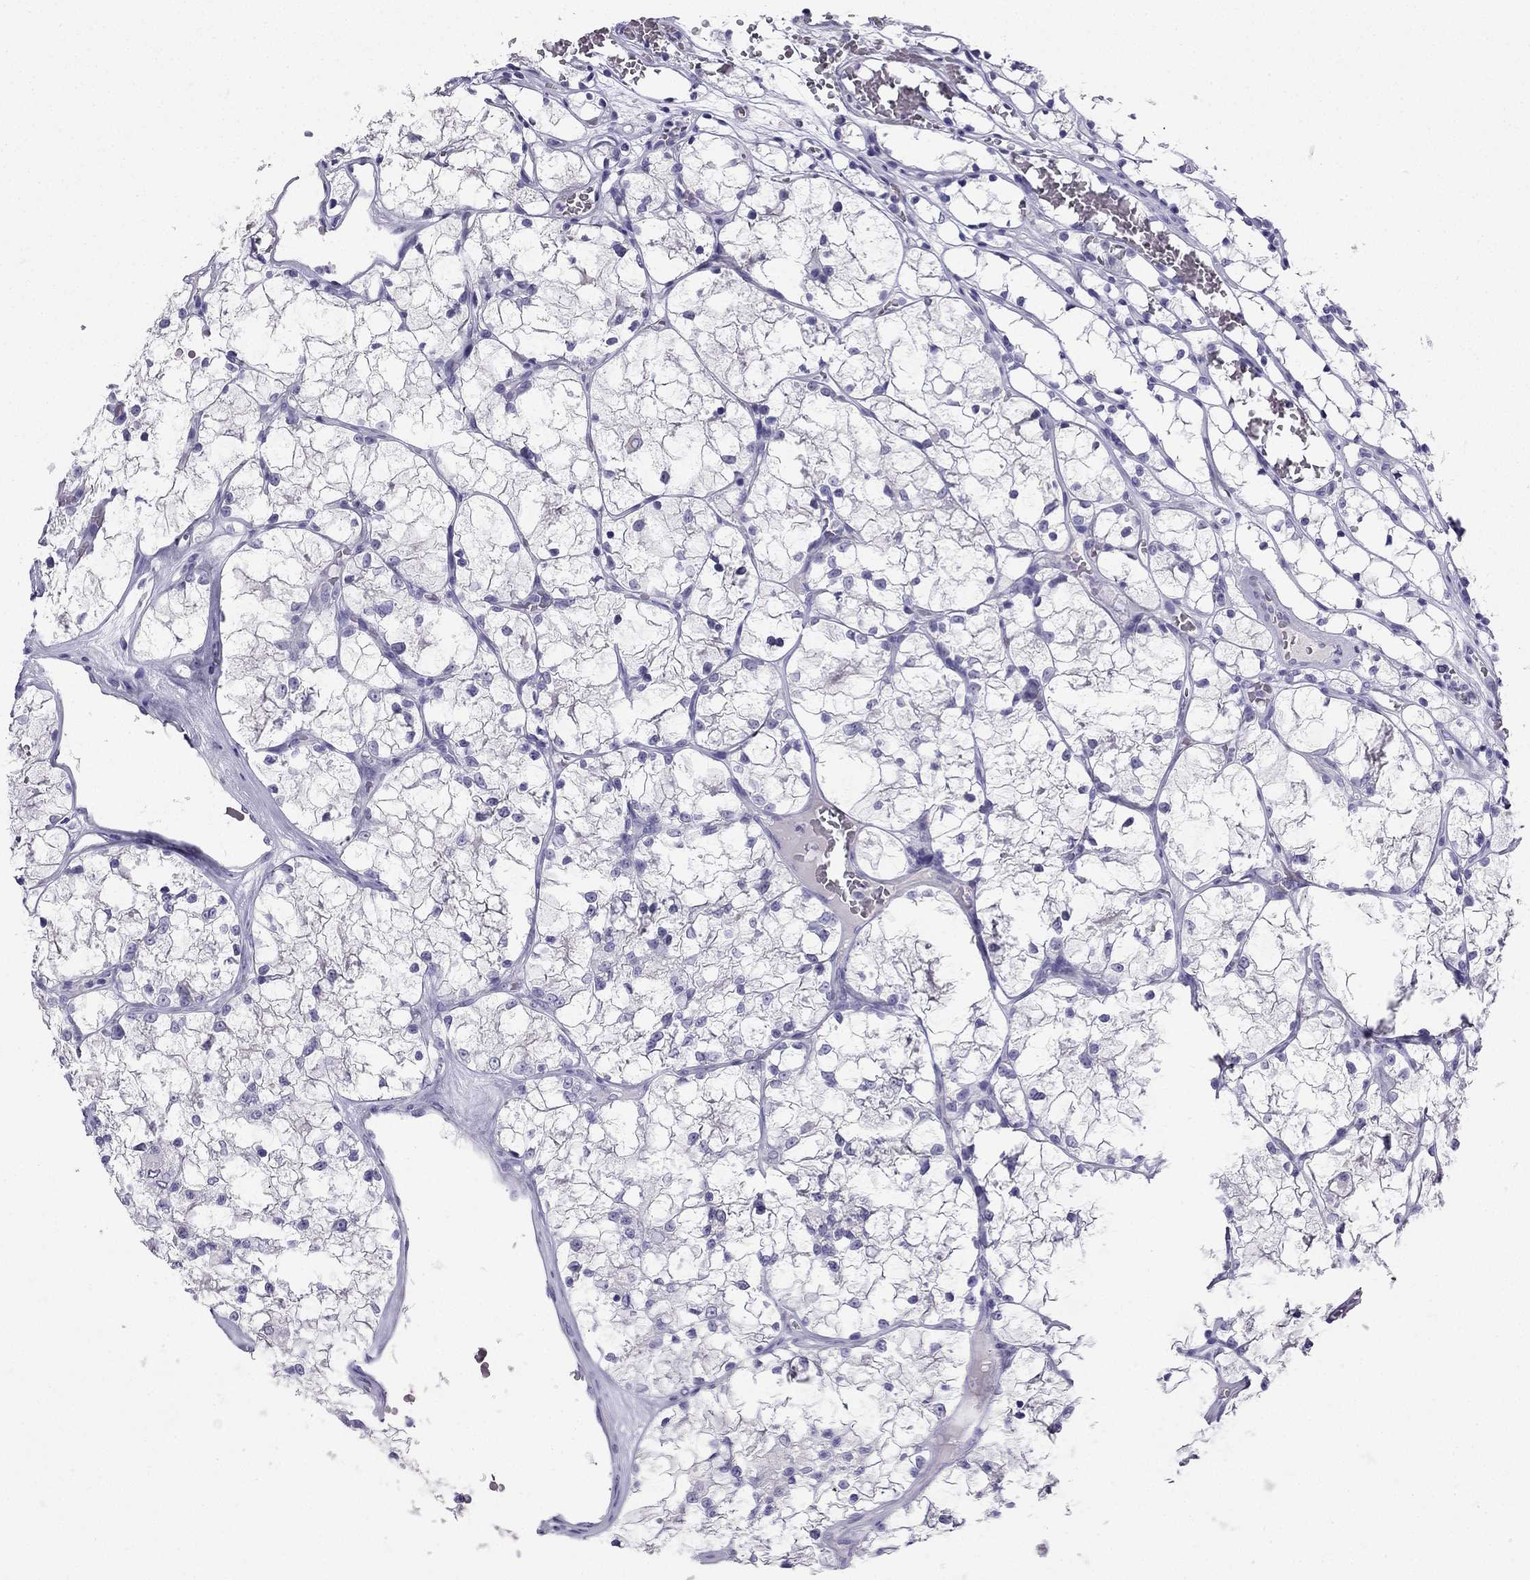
{"staining": {"intensity": "negative", "quantity": "none", "location": "none"}, "tissue": "renal cancer", "cell_type": "Tumor cells", "image_type": "cancer", "snomed": [{"axis": "morphology", "description": "Adenocarcinoma, NOS"}, {"axis": "topography", "description": "Kidney"}], "caption": "DAB immunohistochemical staining of renal cancer demonstrates no significant positivity in tumor cells.", "gene": "NPTX1", "patient": {"sex": "female", "age": 69}}